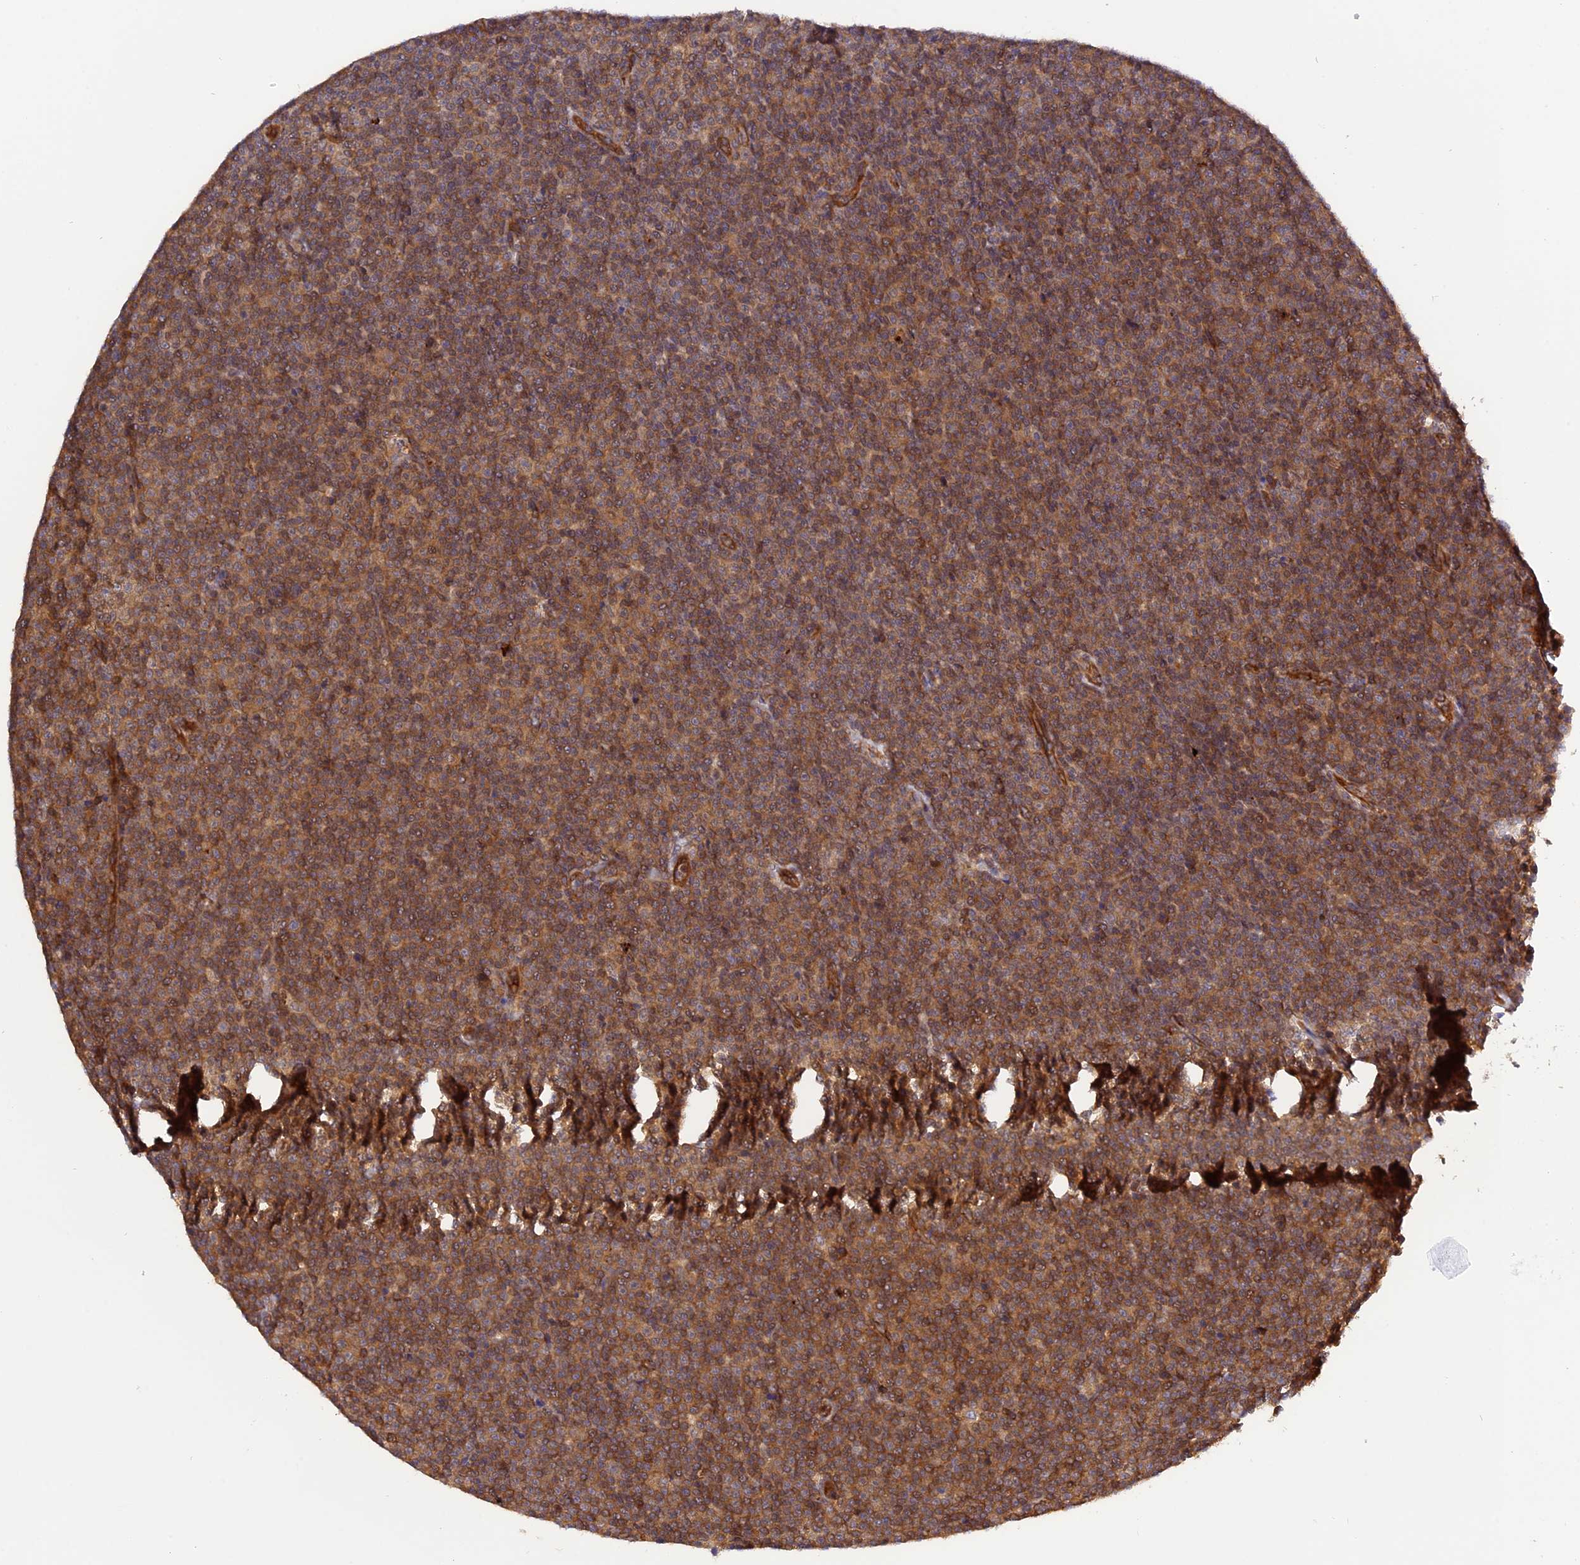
{"staining": {"intensity": "moderate", "quantity": ">75%", "location": "cytoplasmic/membranous"}, "tissue": "lymphoma", "cell_type": "Tumor cells", "image_type": "cancer", "snomed": [{"axis": "morphology", "description": "Malignant lymphoma, non-Hodgkin's type, Low grade"}, {"axis": "topography", "description": "Lymph node"}], "caption": "IHC of malignant lymphoma, non-Hodgkin's type (low-grade) demonstrates medium levels of moderate cytoplasmic/membranous positivity in approximately >75% of tumor cells. The staining is performed using DAB brown chromogen to label protein expression. The nuclei are counter-stained blue using hematoxylin.", "gene": "C5orf22", "patient": {"sex": "female", "age": 67}}